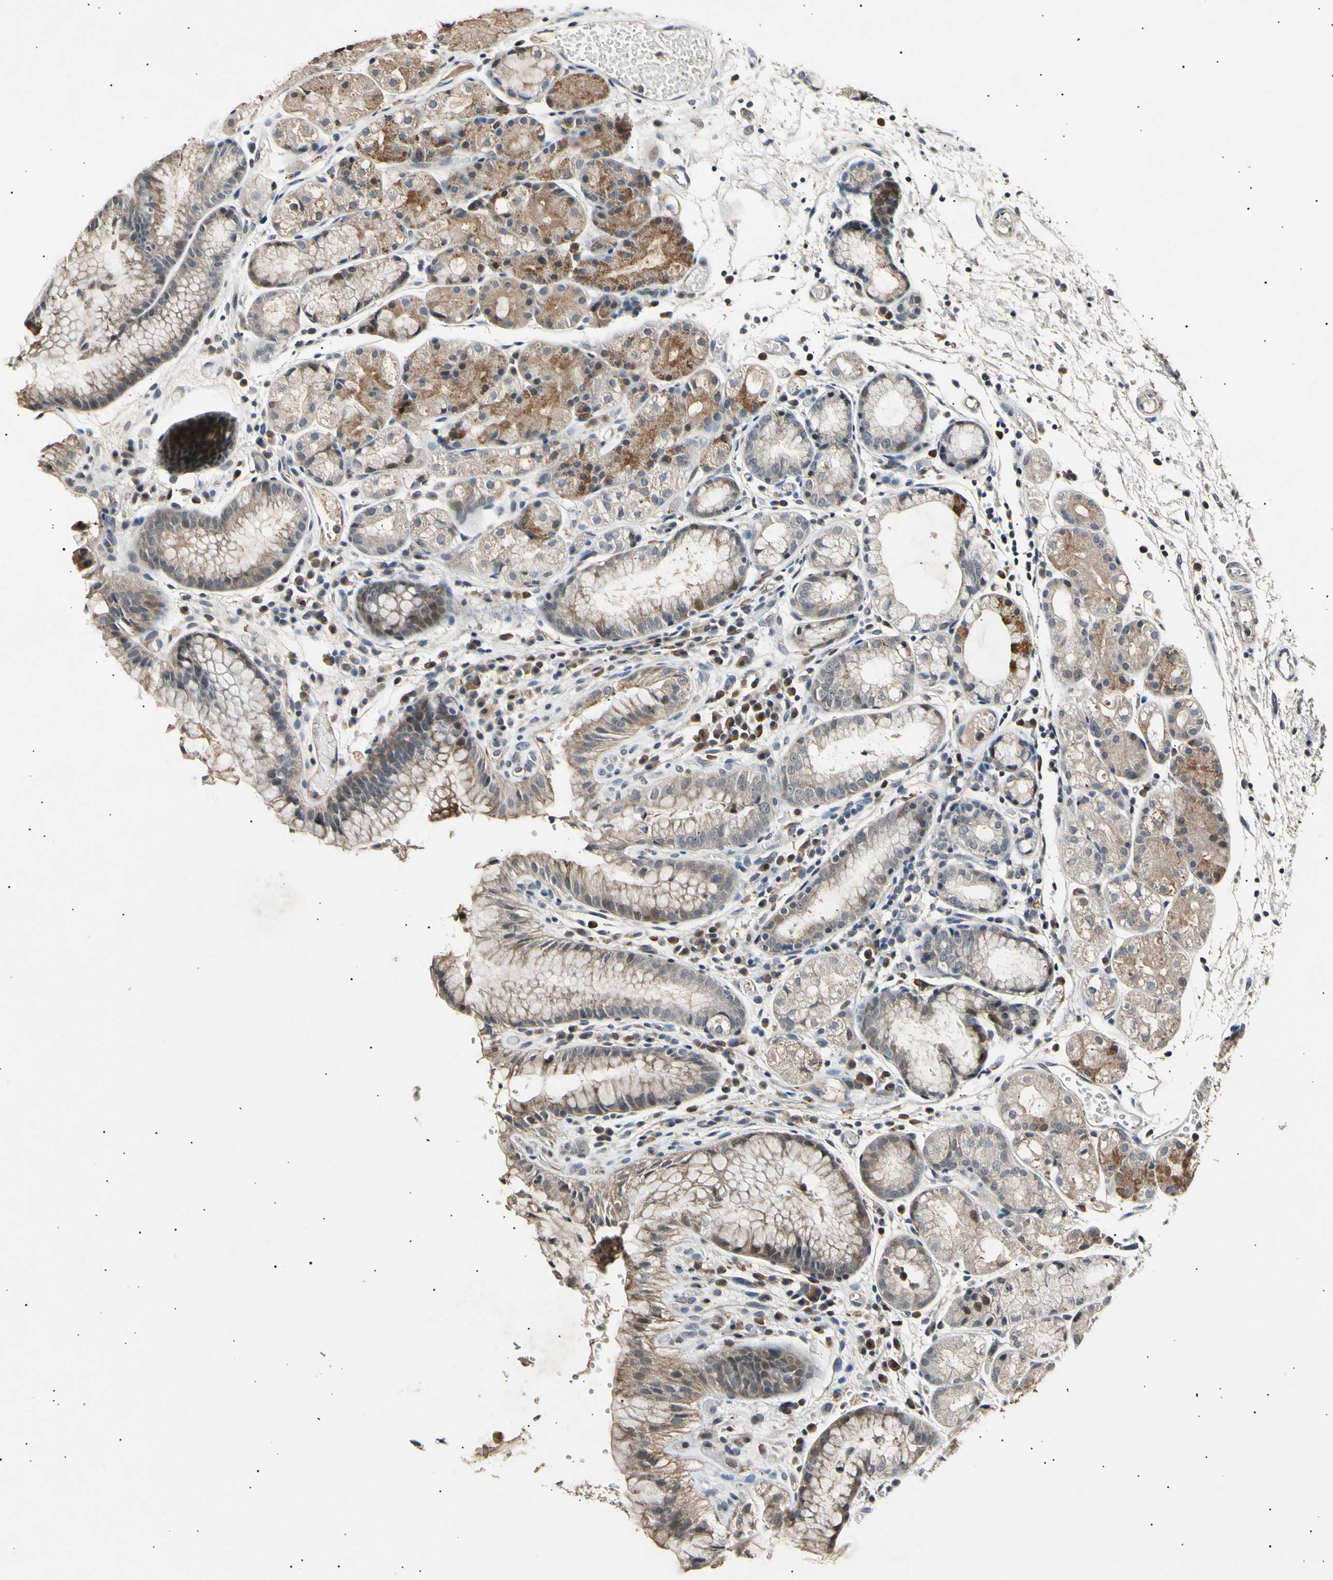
{"staining": {"intensity": "strong", "quantity": "25%-75%", "location": "cytoplasmic/membranous"}, "tissue": "stomach", "cell_type": "Glandular cells", "image_type": "normal", "snomed": [{"axis": "morphology", "description": "Normal tissue, NOS"}, {"axis": "topography", "description": "Stomach, upper"}], "caption": "The image displays staining of normal stomach, revealing strong cytoplasmic/membranous protein expression (brown color) within glandular cells.", "gene": "ADCY3", "patient": {"sex": "male", "age": 72}}